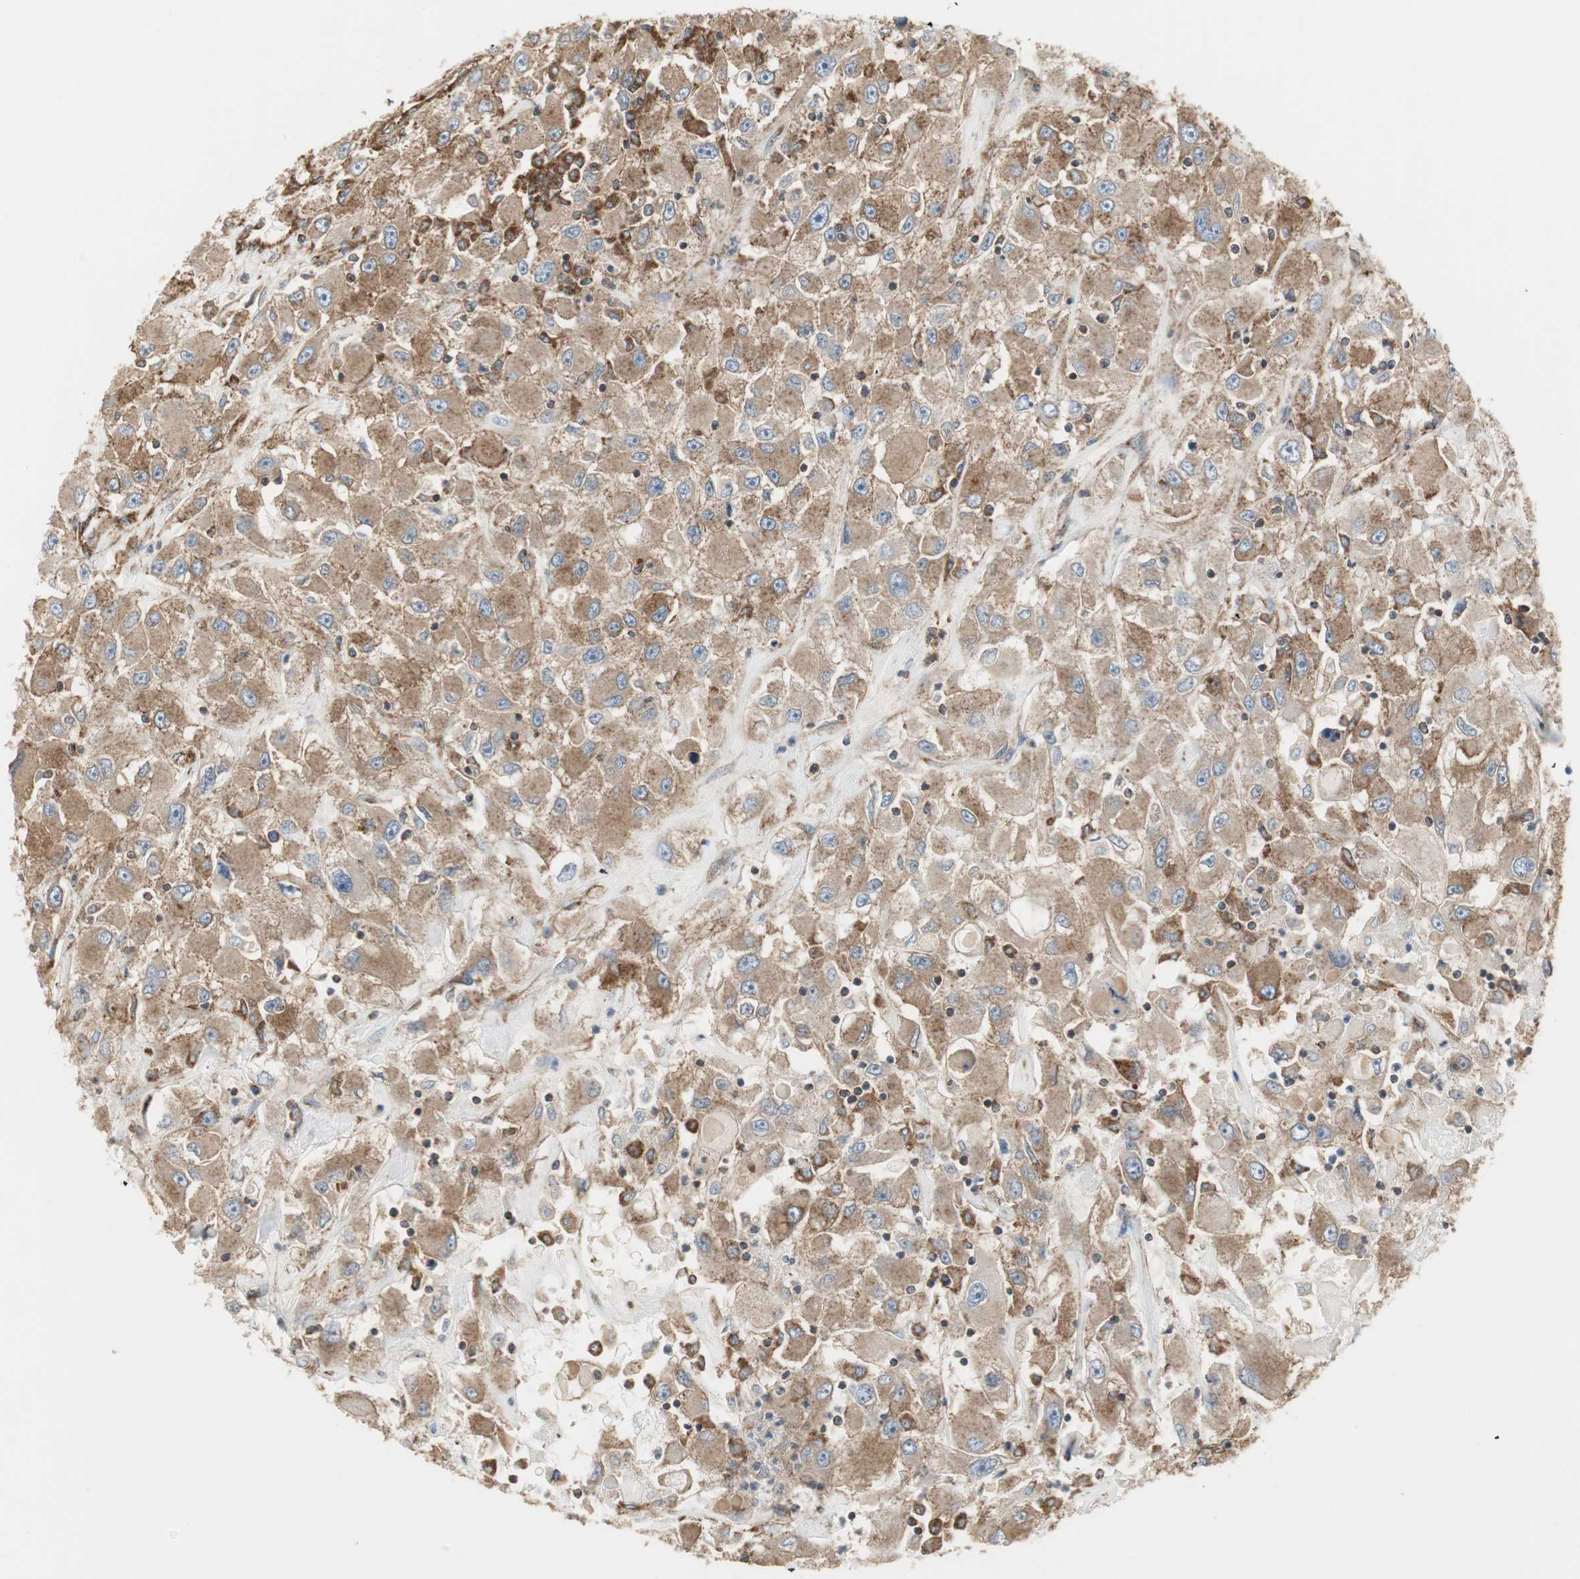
{"staining": {"intensity": "moderate", "quantity": ">75%", "location": "cytoplasmic/membranous"}, "tissue": "renal cancer", "cell_type": "Tumor cells", "image_type": "cancer", "snomed": [{"axis": "morphology", "description": "Adenocarcinoma, NOS"}, {"axis": "topography", "description": "Kidney"}], "caption": "An IHC micrograph of neoplastic tissue is shown. Protein staining in brown highlights moderate cytoplasmic/membranous positivity in renal adenocarcinoma within tumor cells.", "gene": "H6PD", "patient": {"sex": "female", "age": 52}}